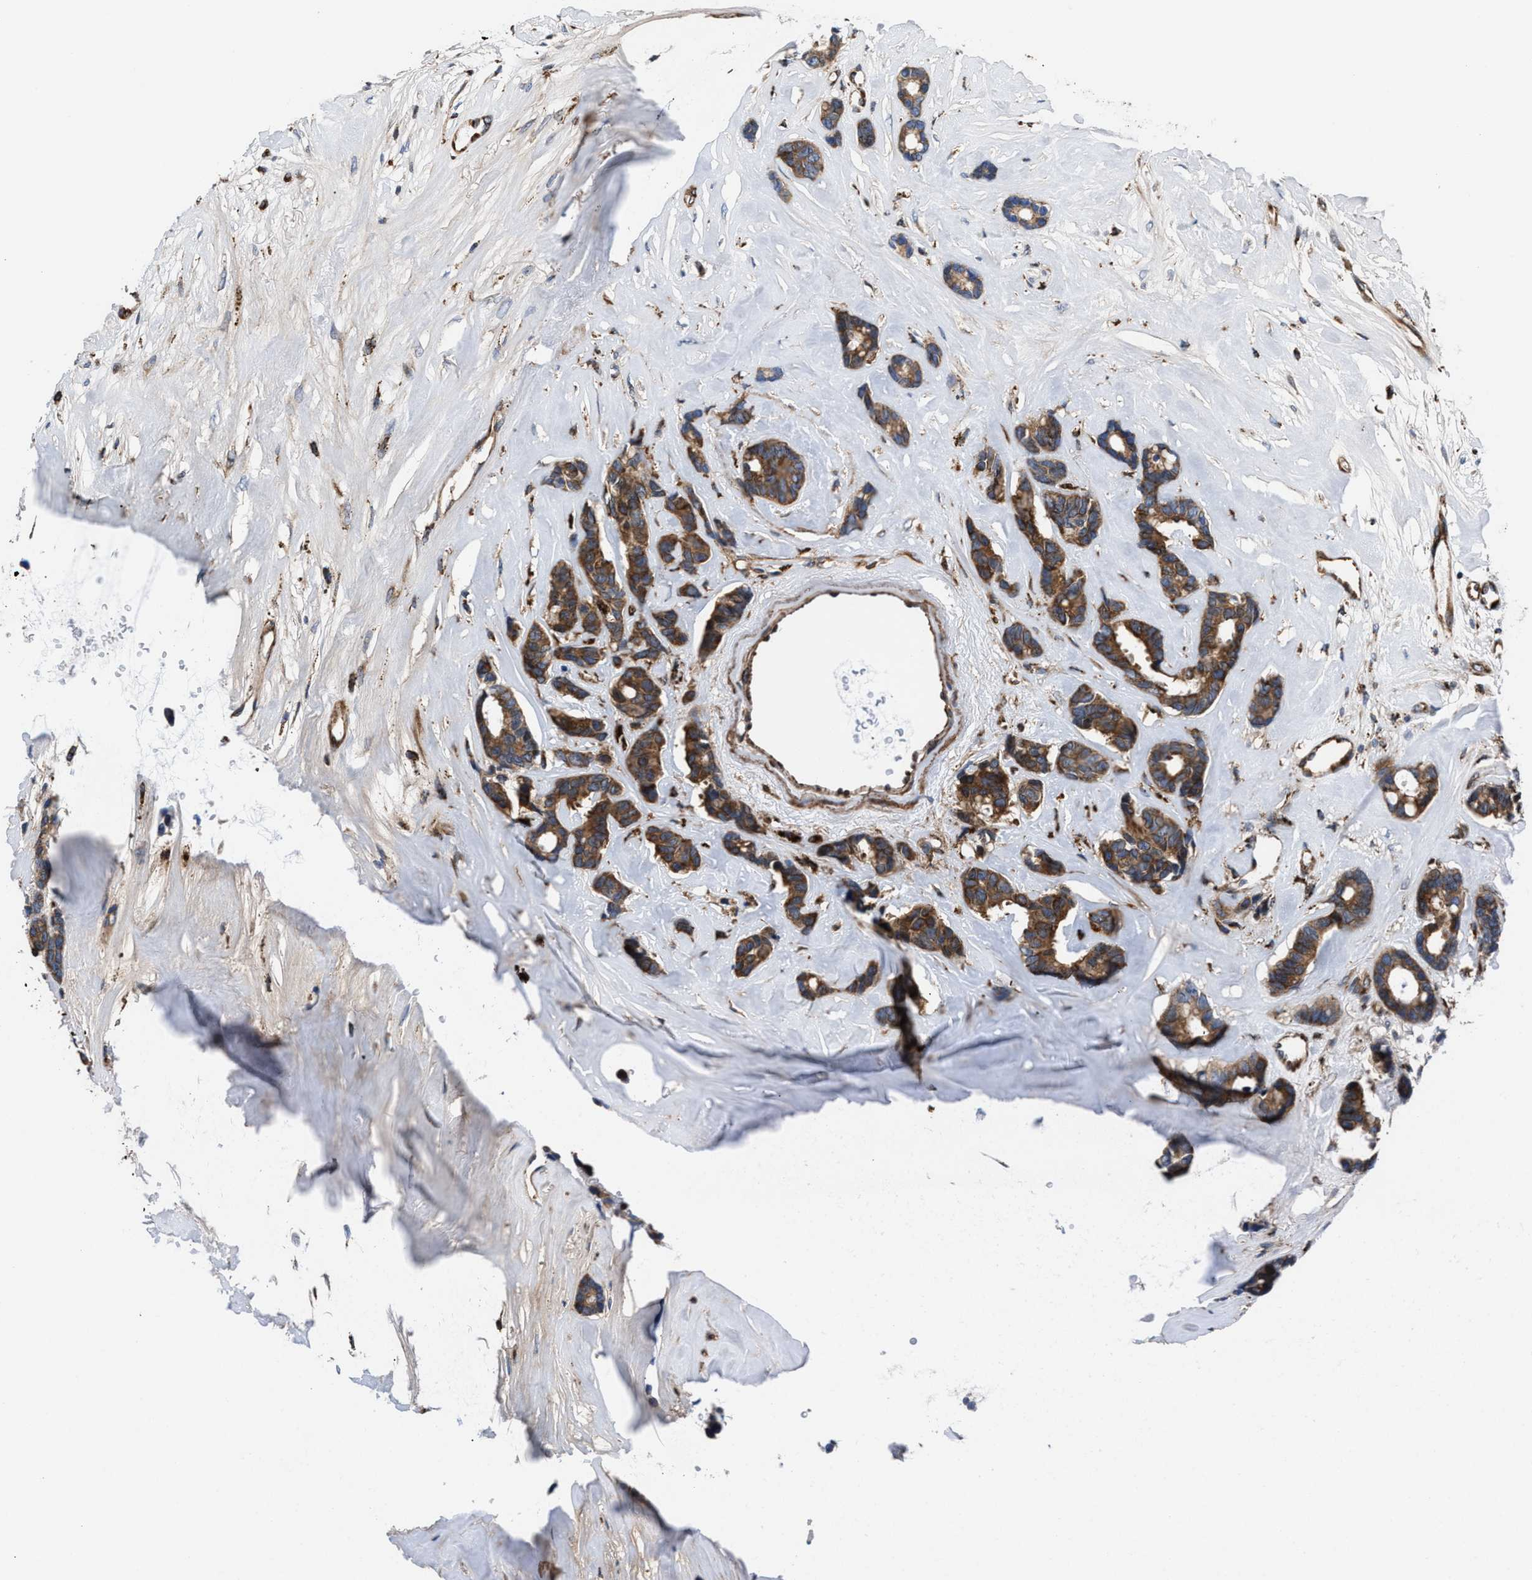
{"staining": {"intensity": "moderate", "quantity": ">75%", "location": "cytoplasmic/membranous"}, "tissue": "breast cancer", "cell_type": "Tumor cells", "image_type": "cancer", "snomed": [{"axis": "morphology", "description": "Duct carcinoma"}, {"axis": "topography", "description": "Breast"}], "caption": "Brown immunohistochemical staining in human breast cancer demonstrates moderate cytoplasmic/membranous positivity in about >75% of tumor cells.", "gene": "PRR15L", "patient": {"sex": "female", "age": 87}}